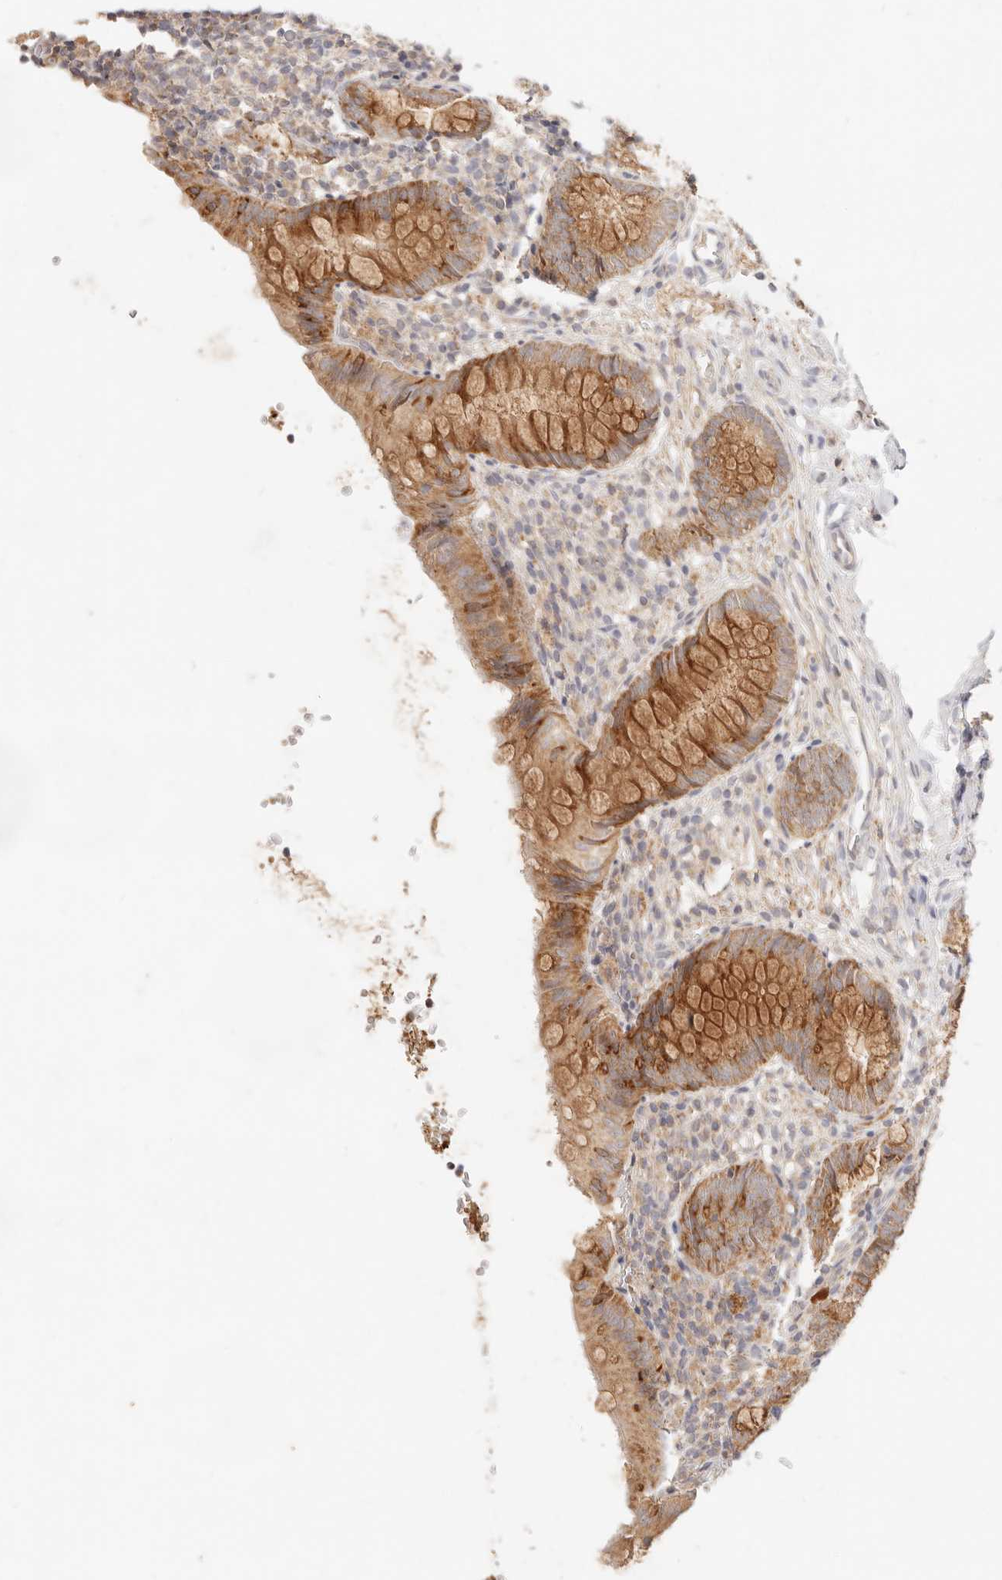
{"staining": {"intensity": "moderate", "quantity": ">75%", "location": "cytoplasmic/membranous"}, "tissue": "appendix", "cell_type": "Glandular cells", "image_type": "normal", "snomed": [{"axis": "morphology", "description": "Normal tissue, NOS"}, {"axis": "topography", "description": "Appendix"}], "caption": "Benign appendix was stained to show a protein in brown. There is medium levels of moderate cytoplasmic/membranous positivity in approximately >75% of glandular cells. The protein is stained brown, and the nuclei are stained in blue (DAB IHC with brightfield microscopy, high magnification).", "gene": "RUBCNL", "patient": {"sex": "male", "age": 8}}